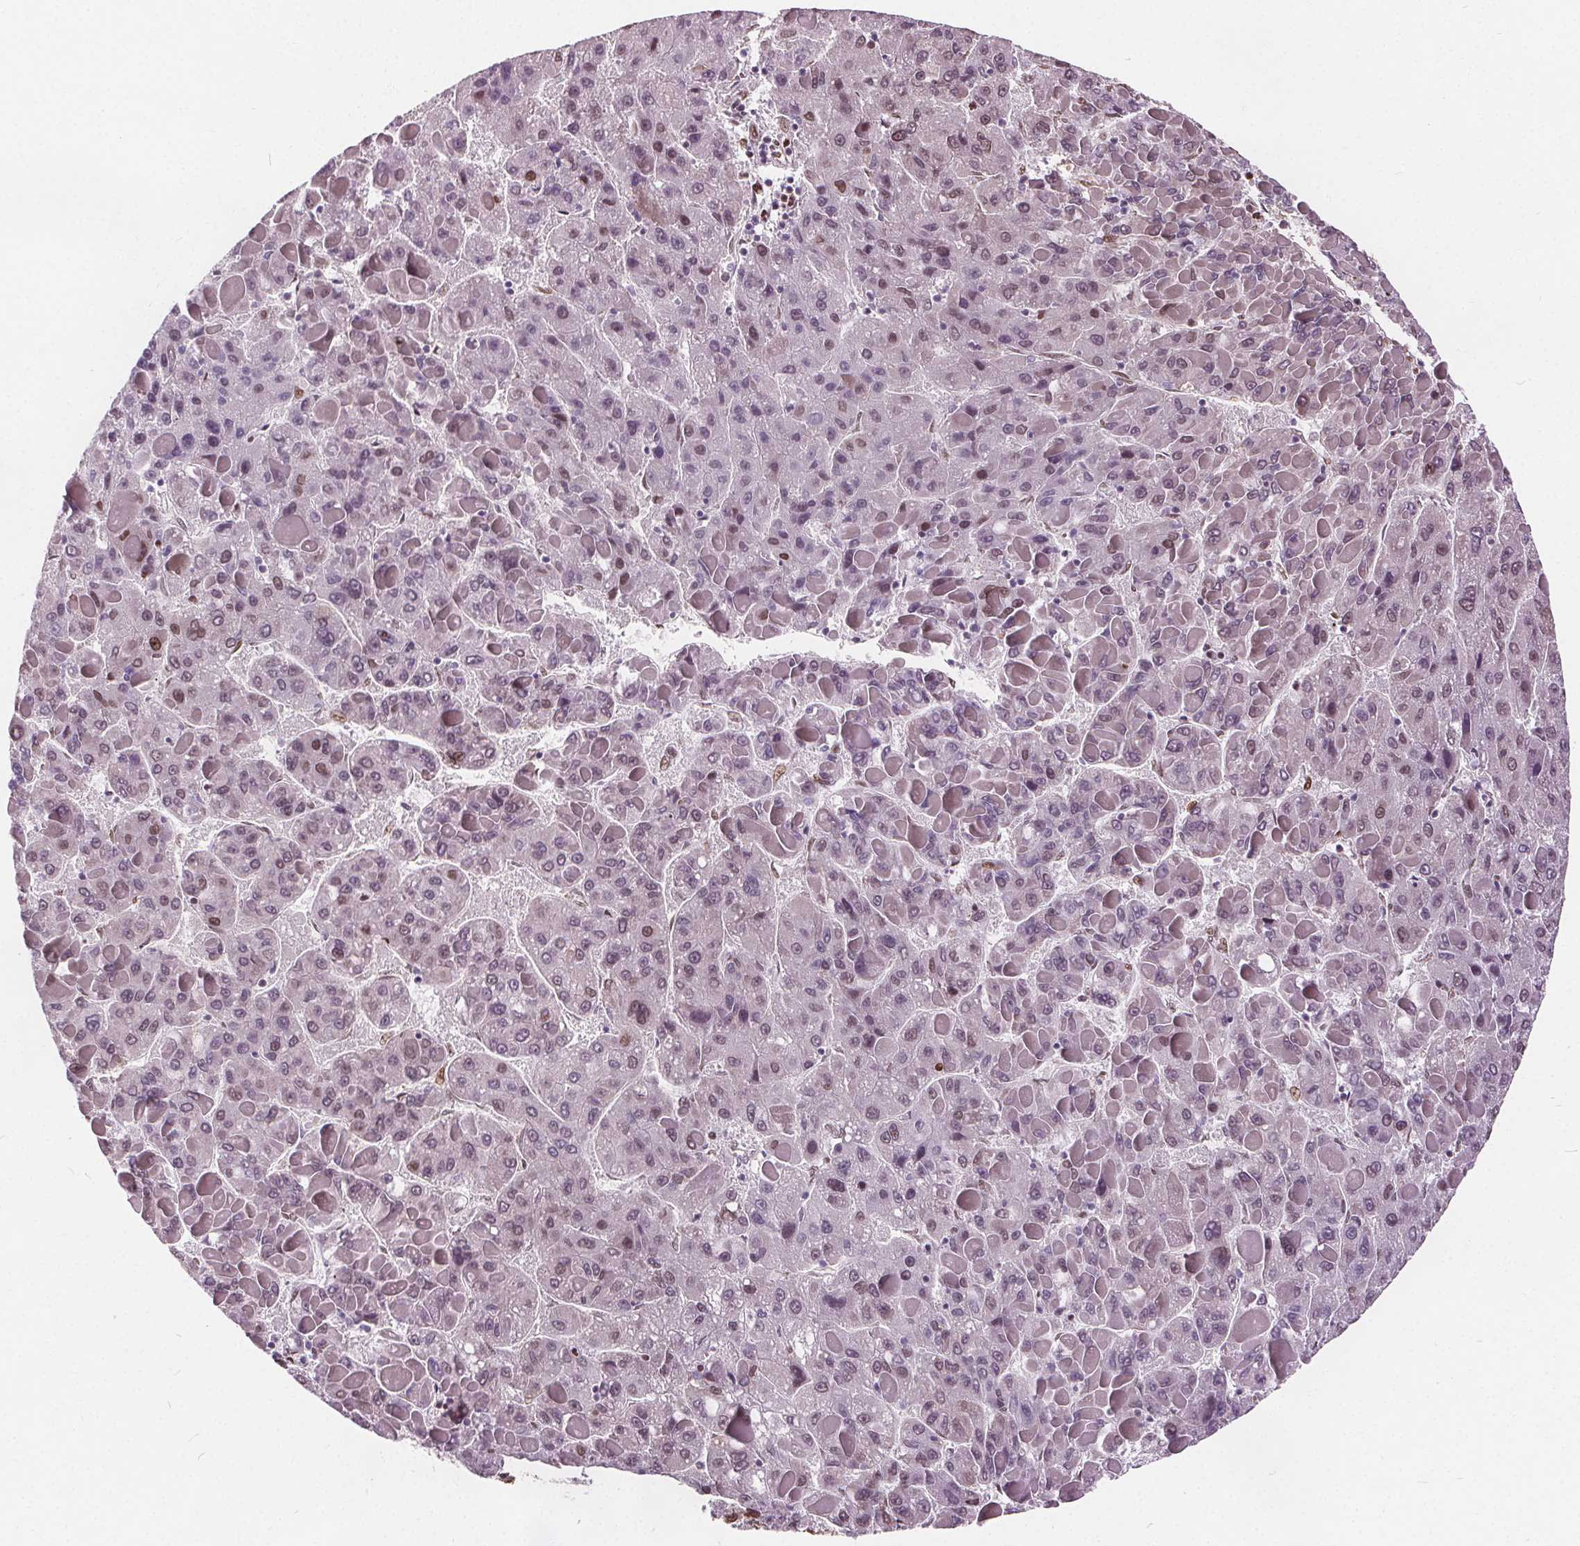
{"staining": {"intensity": "moderate", "quantity": "<25%", "location": "nuclear"}, "tissue": "liver cancer", "cell_type": "Tumor cells", "image_type": "cancer", "snomed": [{"axis": "morphology", "description": "Carcinoma, Hepatocellular, NOS"}, {"axis": "topography", "description": "Liver"}], "caption": "Immunohistochemical staining of liver cancer (hepatocellular carcinoma) displays low levels of moderate nuclear expression in about <25% of tumor cells.", "gene": "ISLR2", "patient": {"sex": "female", "age": 82}}